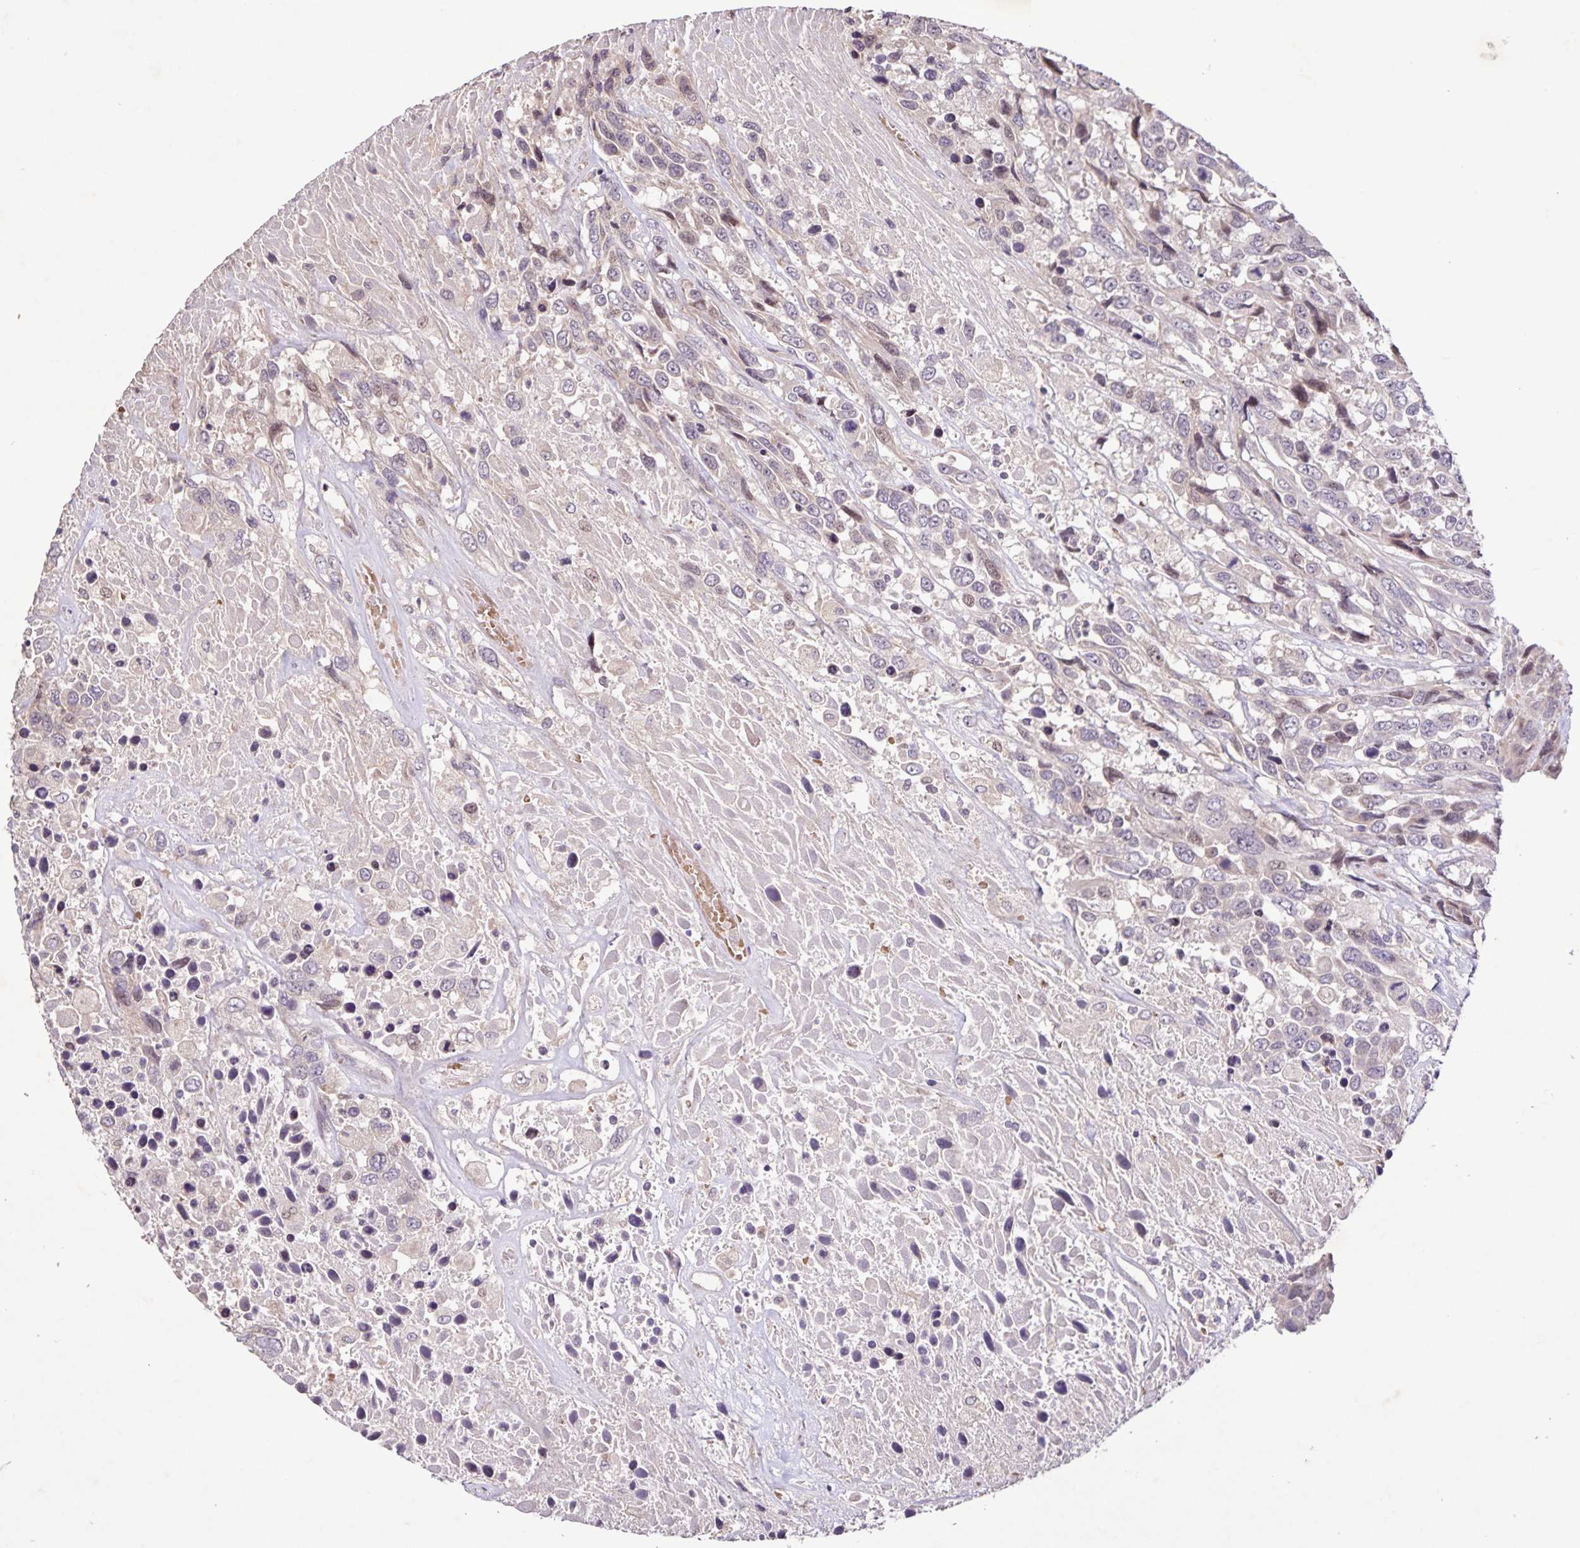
{"staining": {"intensity": "weak", "quantity": "<25%", "location": "nuclear"}, "tissue": "urothelial cancer", "cell_type": "Tumor cells", "image_type": "cancer", "snomed": [{"axis": "morphology", "description": "Urothelial carcinoma, High grade"}, {"axis": "topography", "description": "Urinary bladder"}], "caption": "Tumor cells show no significant positivity in urothelial cancer. (DAB immunohistochemistry visualized using brightfield microscopy, high magnification).", "gene": "GDF2", "patient": {"sex": "female", "age": 70}}